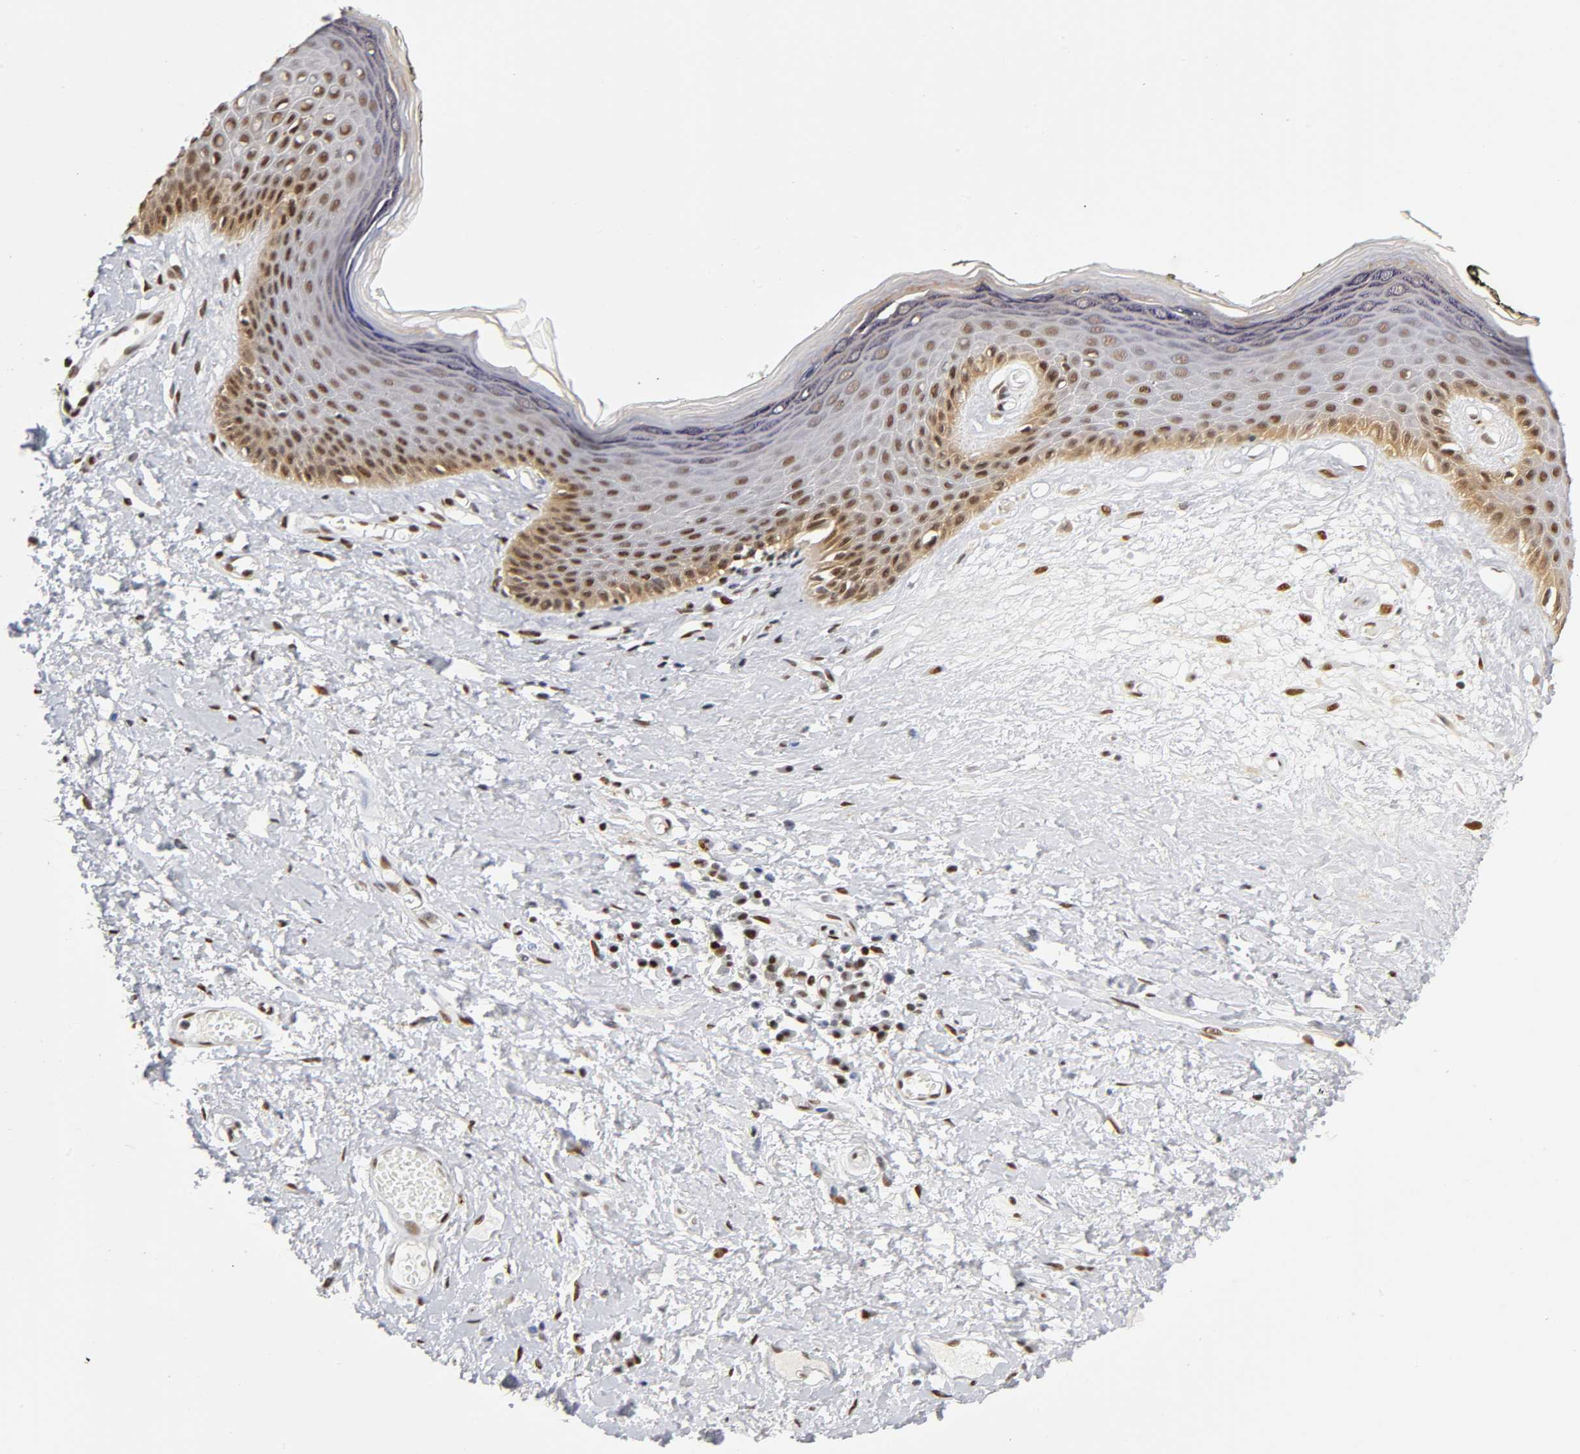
{"staining": {"intensity": "moderate", "quantity": "25%-75%", "location": "cytoplasmic/membranous,nuclear"}, "tissue": "skin", "cell_type": "Epidermal cells", "image_type": "normal", "snomed": [{"axis": "morphology", "description": "Normal tissue, NOS"}, {"axis": "morphology", "description": "Inflammation, NOS"}, {"axis": "topography", "description": "Vulva"}], "caption": "Unremarkable skin was stained to show a protein in brown. There is medium levels of moderate cytoplasmic/membranous,nuclear positivity in about 25%-75% of epidermal cells.", "gene": "NR3C1", "patient": {"sex": "female", "age": 84}}